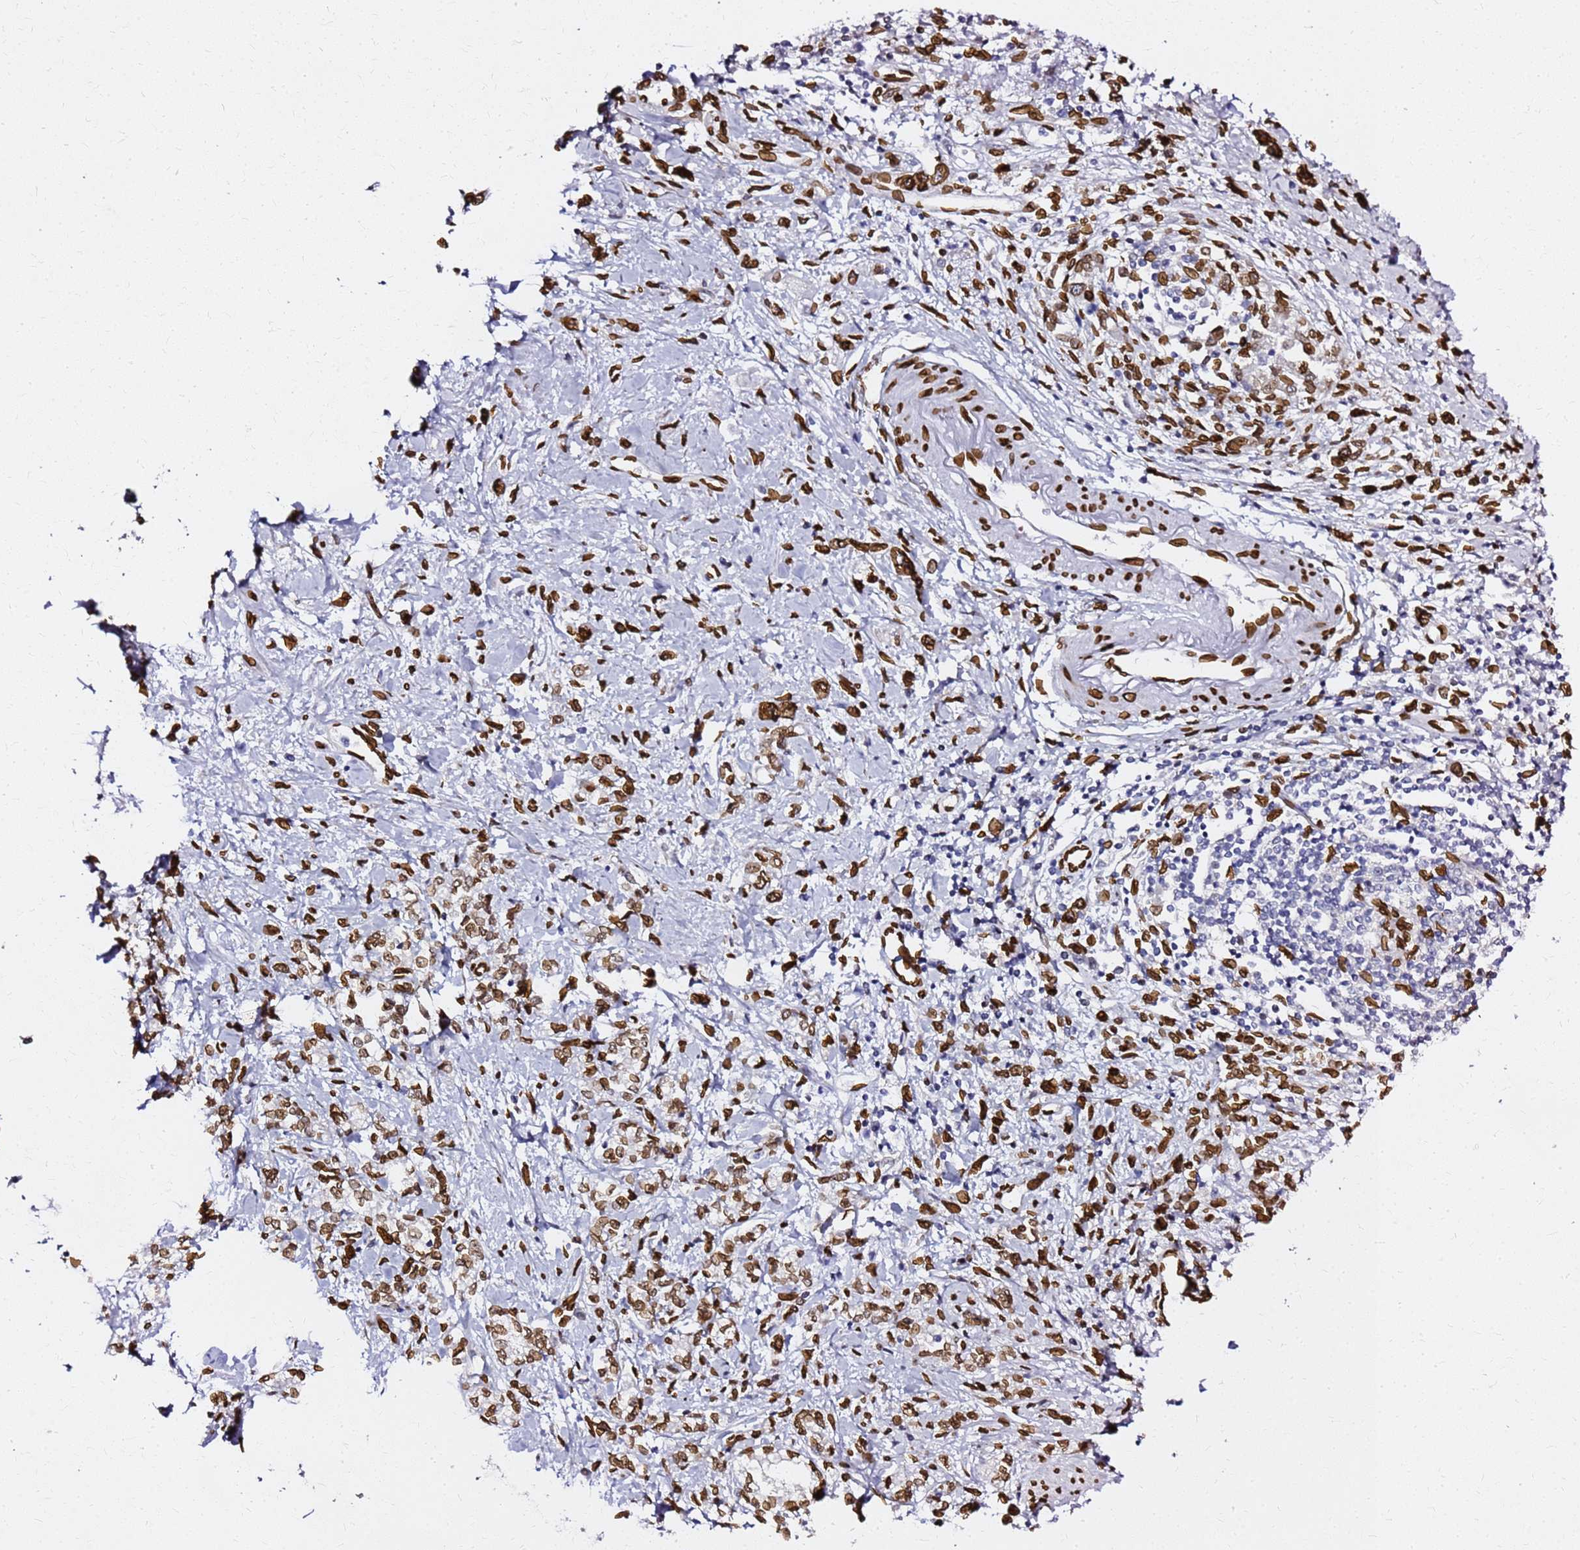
{"staining": {"intensity": "strong", "quantity": ">75%", "location": "cytoplasmic/membranous,nuclear"}, "tissue": "stomach cancer", "cell_type": "Tumor cells", "image_type": "cancer", "snomed": [{"axis": "morphology", "description": "Adenocarcinoma, NOS"}, {"axis": "topography", "description": "Stomach"}], "caption": "Human stomach cancer (adenocarcinoma) stained for a protein (brown) demonstrates strong cytoplasmic/membranous and nuclear positive positivity in approximately >75% of tumor cells.", "gene": "C6orf141", "patient": {"sex": "female", "age": 76}}